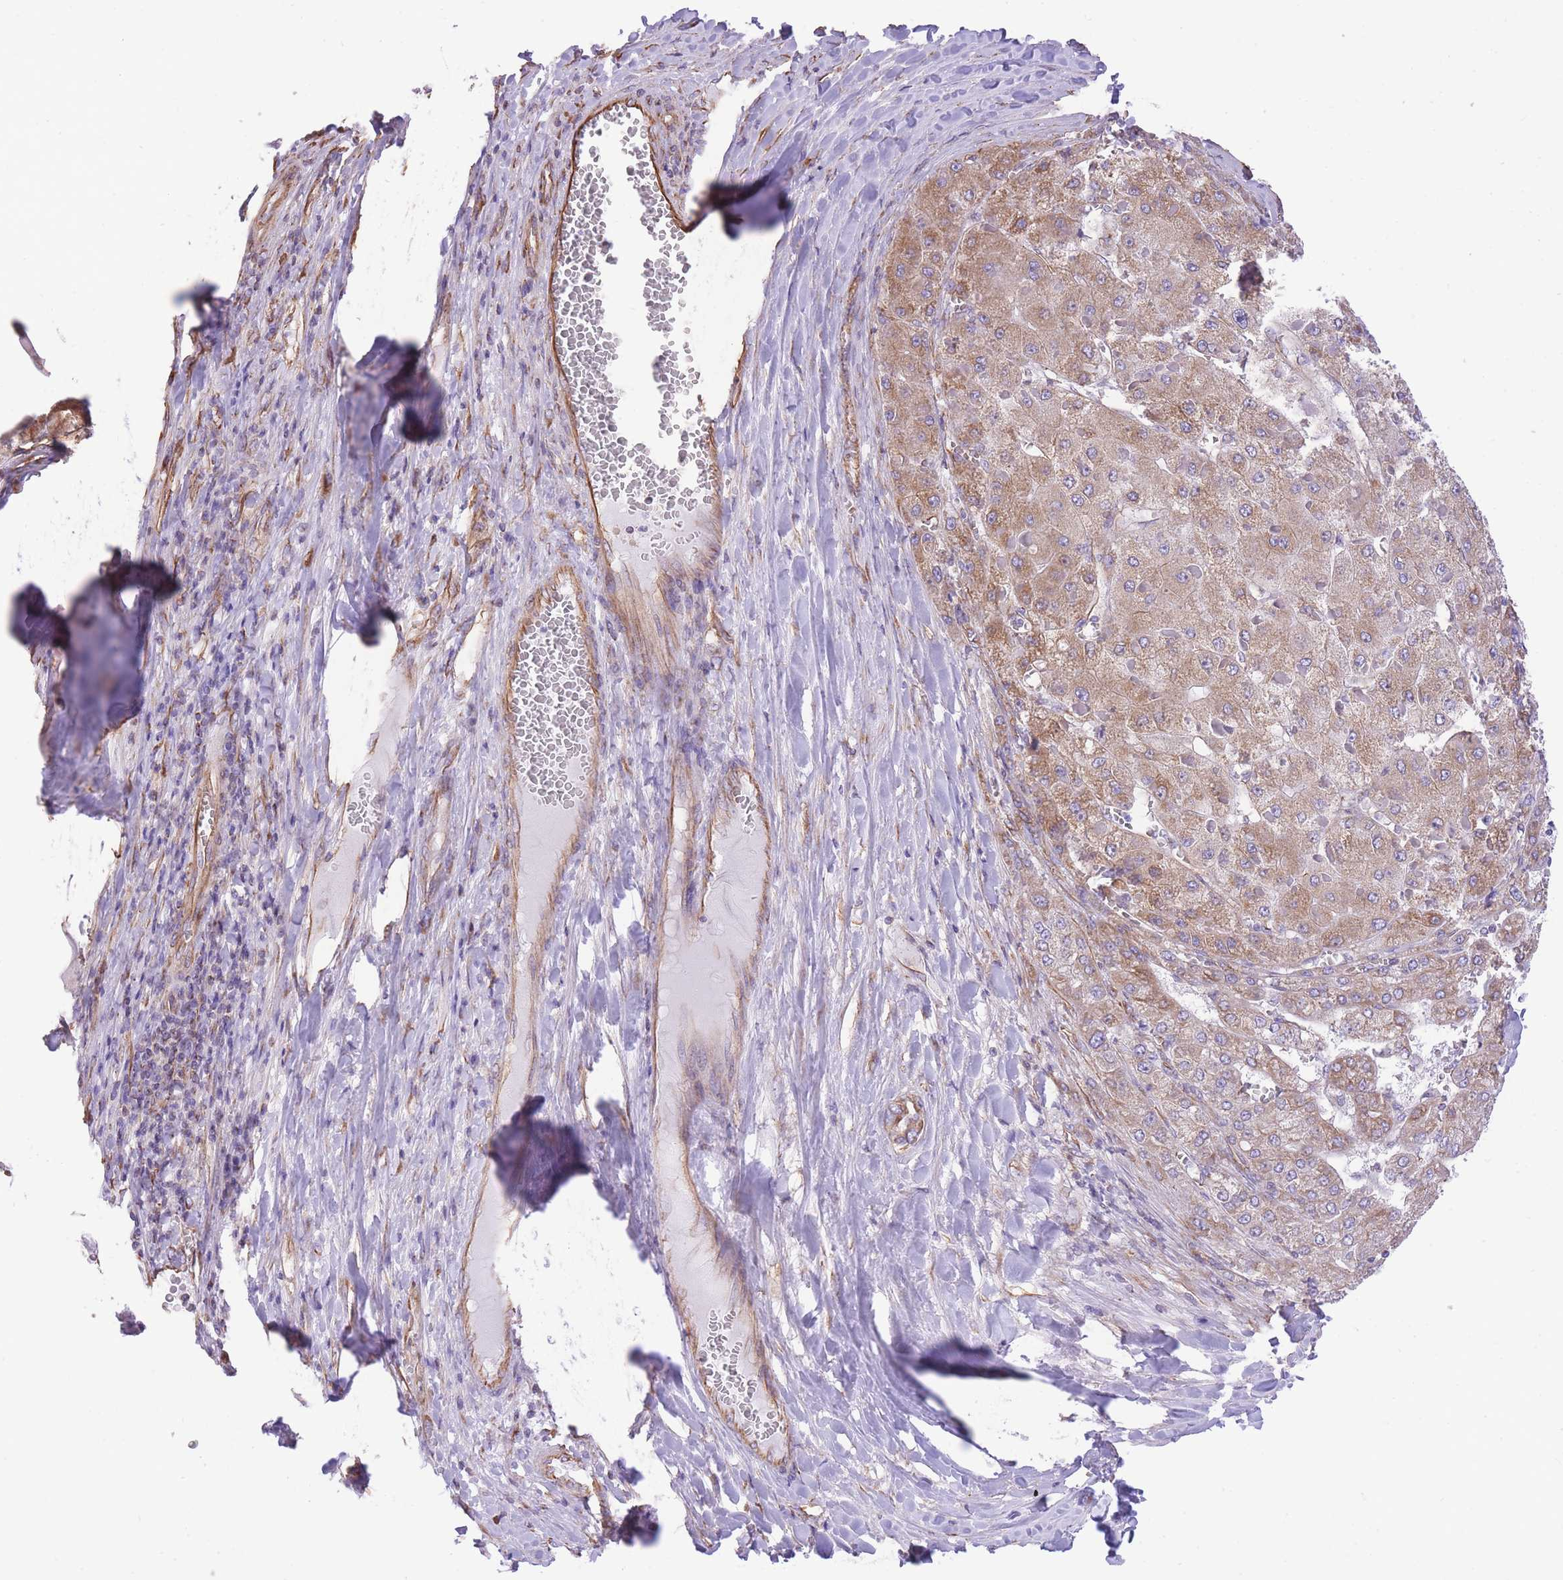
{"staining": {"intensity": "moderate", "quantity": ">75%", "location": "cytoplasmic/membranous"}, "tissue": "liver cancer", "cell_type": "Tumor cells", "image_type": "cancer", "snomed": [{"axis": "morphology", "description": "Carcinoma, Hepatocellular, NOS"}, {"axis": "topography", "description": "Liver"}], "caption": "IHC photomicrograph of neoplastic tissue: human liver cancer stained using immunohistochemistry demonstrates medium levels of moderate protein expression localized specifically in the cytoplasmic/membranous of tumor cells, appearing as a cytoplasmic/membranous brown color.", "gene": "RHOU", "patient": {"sex": "female", "age": 73}}